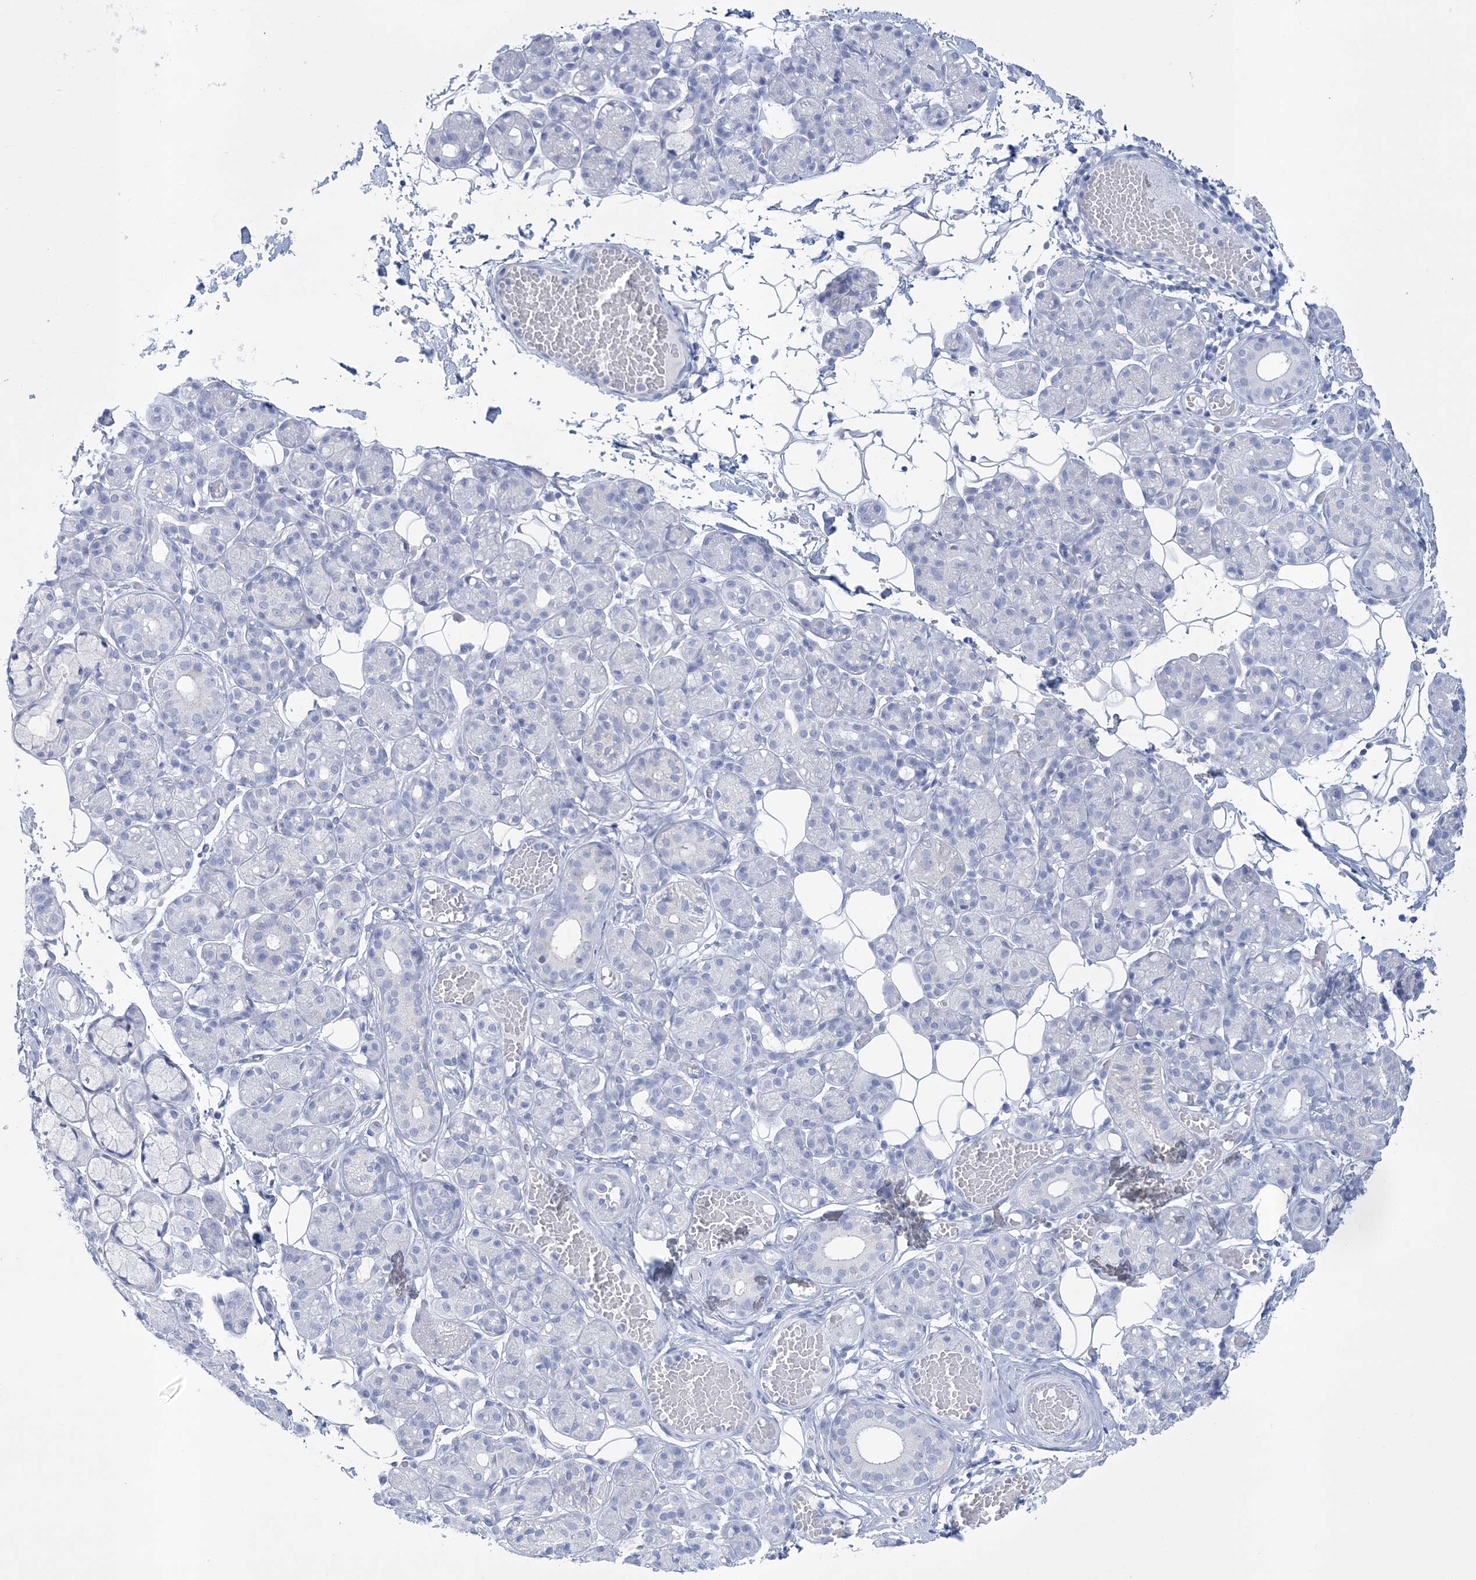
{"staining": {"intensity": "negative", "quantity": "none", "location": "none"}, "tissue": "salivary gland", "cell_type": "Glandular cells", "image_type": "normal", "snomed": [{"axis": "morphology", "description": "Normal tissue, NOS"}, {"axis": "topography", "description": "Salivary gland"}], "caption": "An IHC photomicrograph of unremarkable salivary gland is shown. There is no staining in glandular cells of salivary gland.", "gene": "RBP2", "patient": {"sex": "male", "age": 63}}